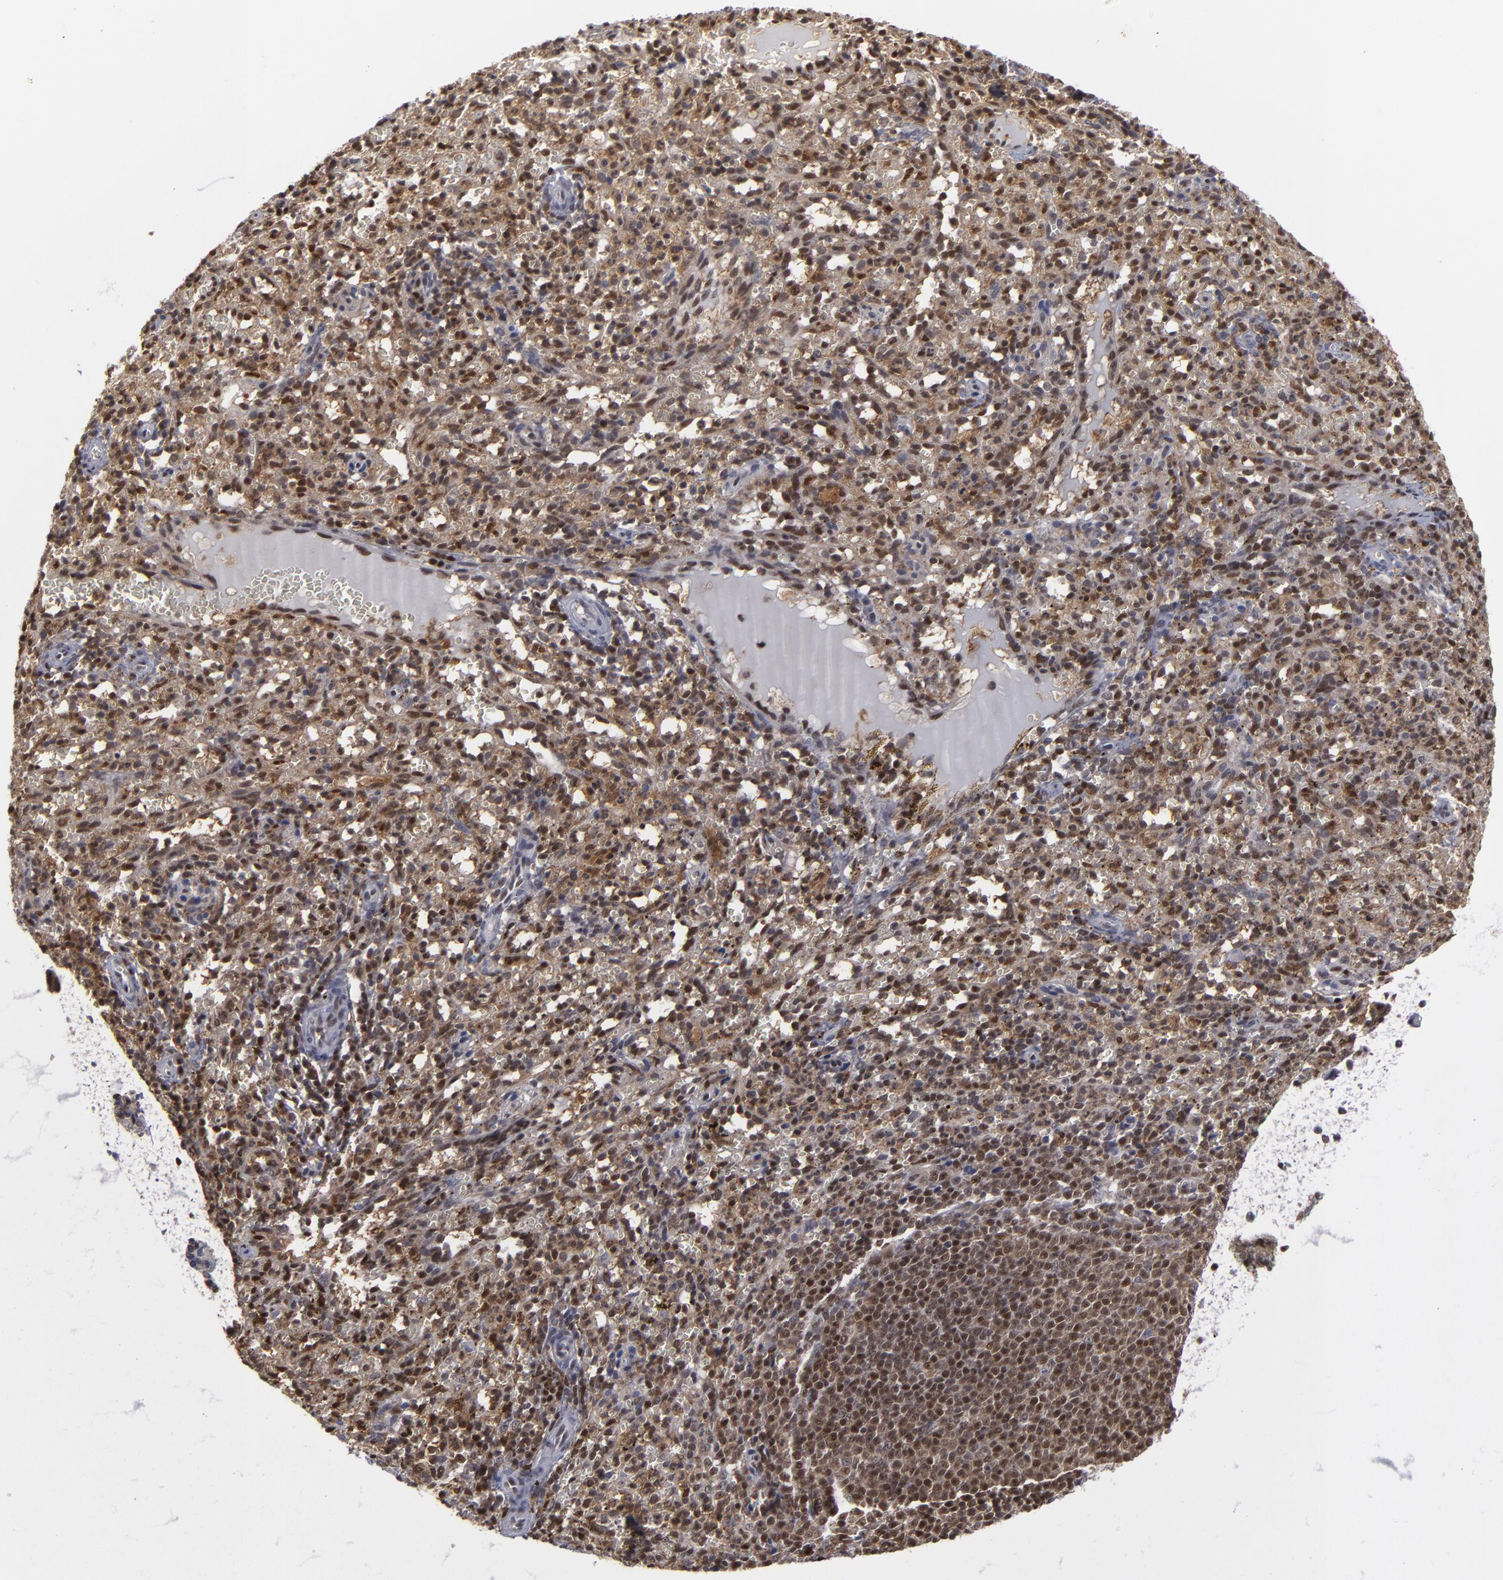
{"staining": {"intensity": "moderate", "quantity": "25%-75%", "location": "cytoplasmic/membranous,nuclear"}, "tissue": "spleen", "cell_type": "Cells in red pulp", "image_type": "normal", "snomed": [{"axis": "morphology", "description": "Normal tissue, NOS"}, {"axis": "topography", "description": "Spleen"}], "caption": "Benign spleen demonstrates moderate cytoplasmic/membranous,nuclear positivity in approximately 25%-75% of cells in red pulp.", "gene": "GSR", "patient": {"sex": "female", "age": 10}}